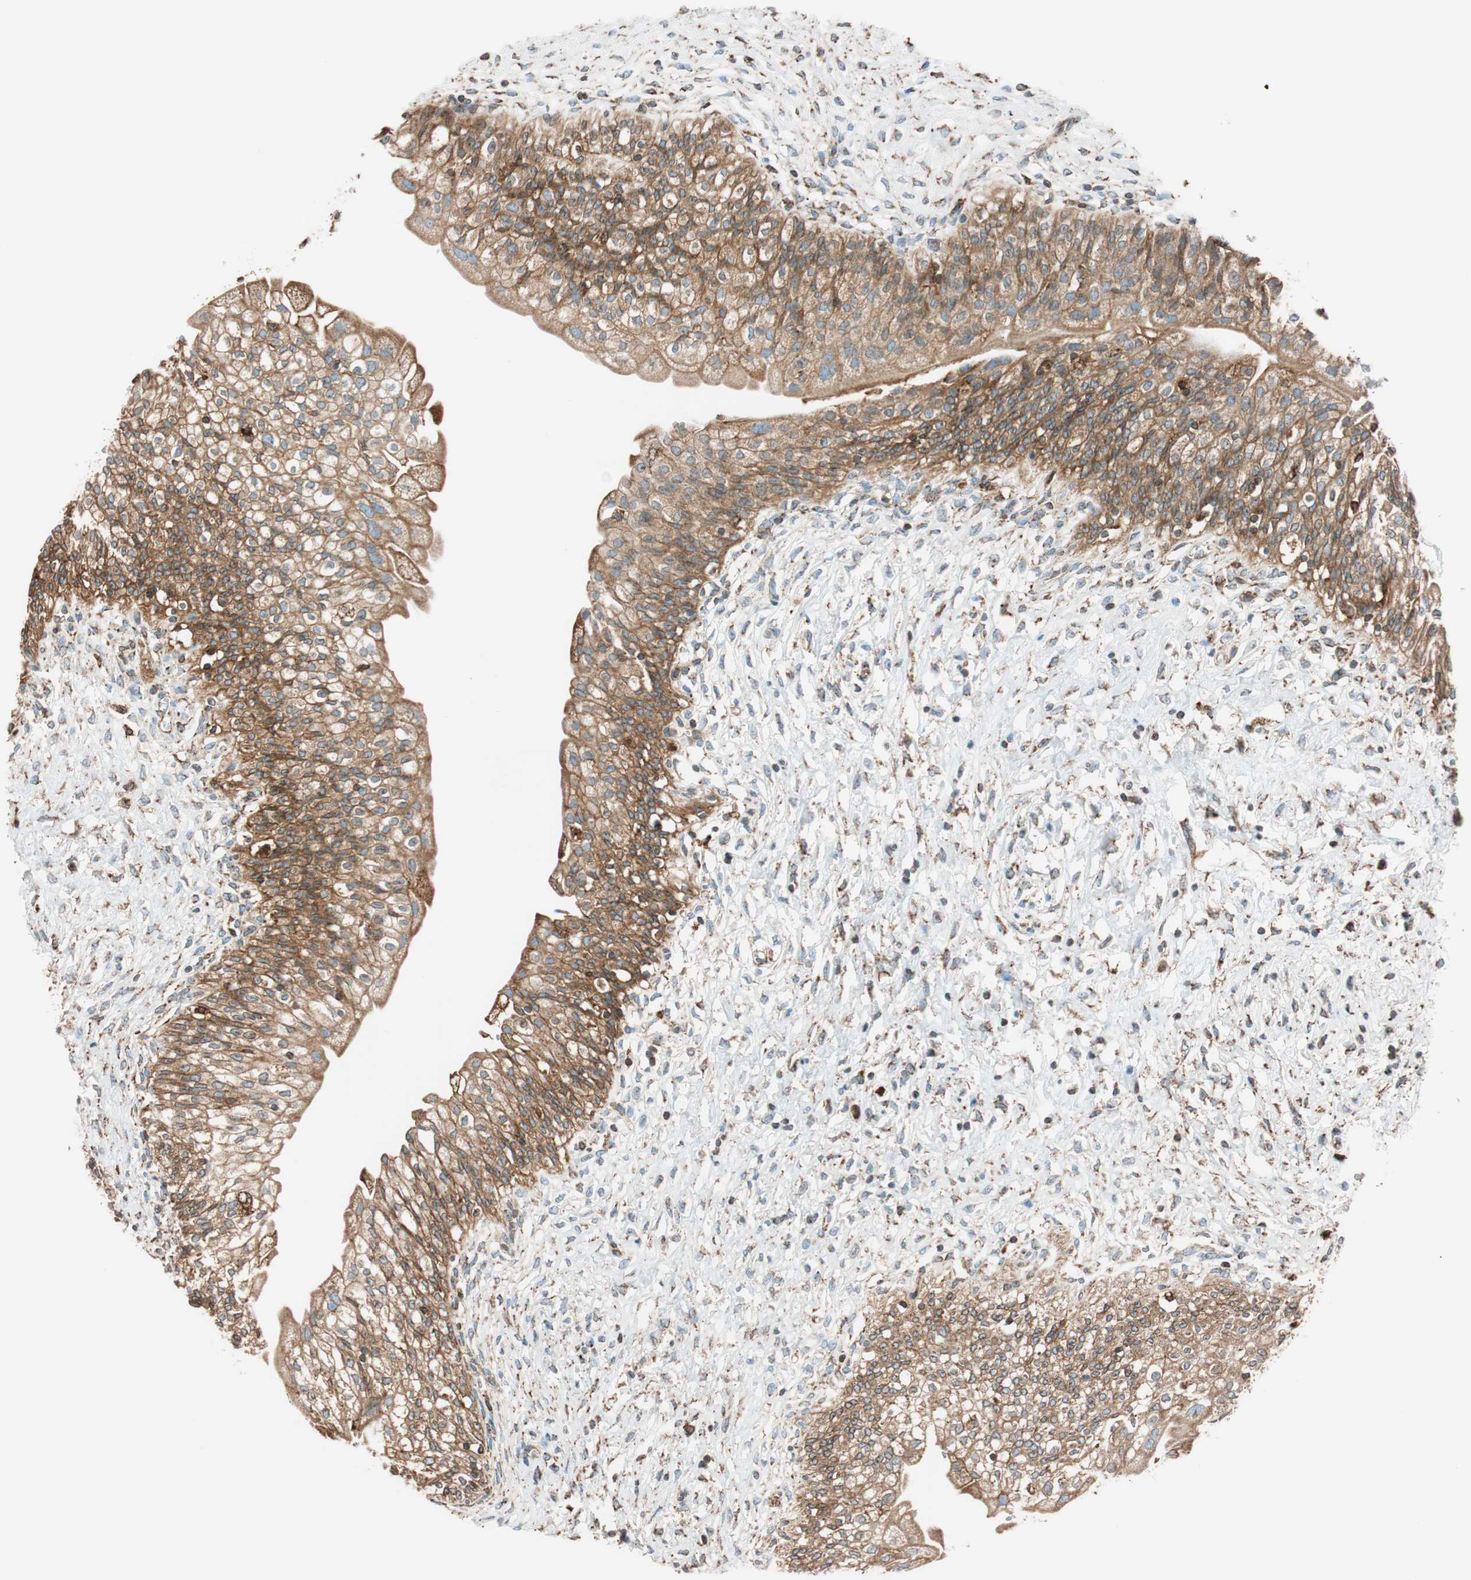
{"staining": {"intensity": "strong", "quantity": ">75%", "location": "cytoplasmic/membranous"}, "tissue": "urinary bladder", "cell_type": "Urothelial cells", "image_type": "normal", "snomed": [{"axis": "morphology", "description": "Normal tissue, NOS"}, {"axis": "morphology", "description": "Inflammation, NOS"}, {"axis": "topography", "description": "Urinary bladder"}], "caption": "Strong cytoplasmic/membranous protein expression is seen in approximately >75% of urothelial cells in urinary bladder.", "gene": "PRKCSH", "patient": {"sex": "female", "age": 80}}